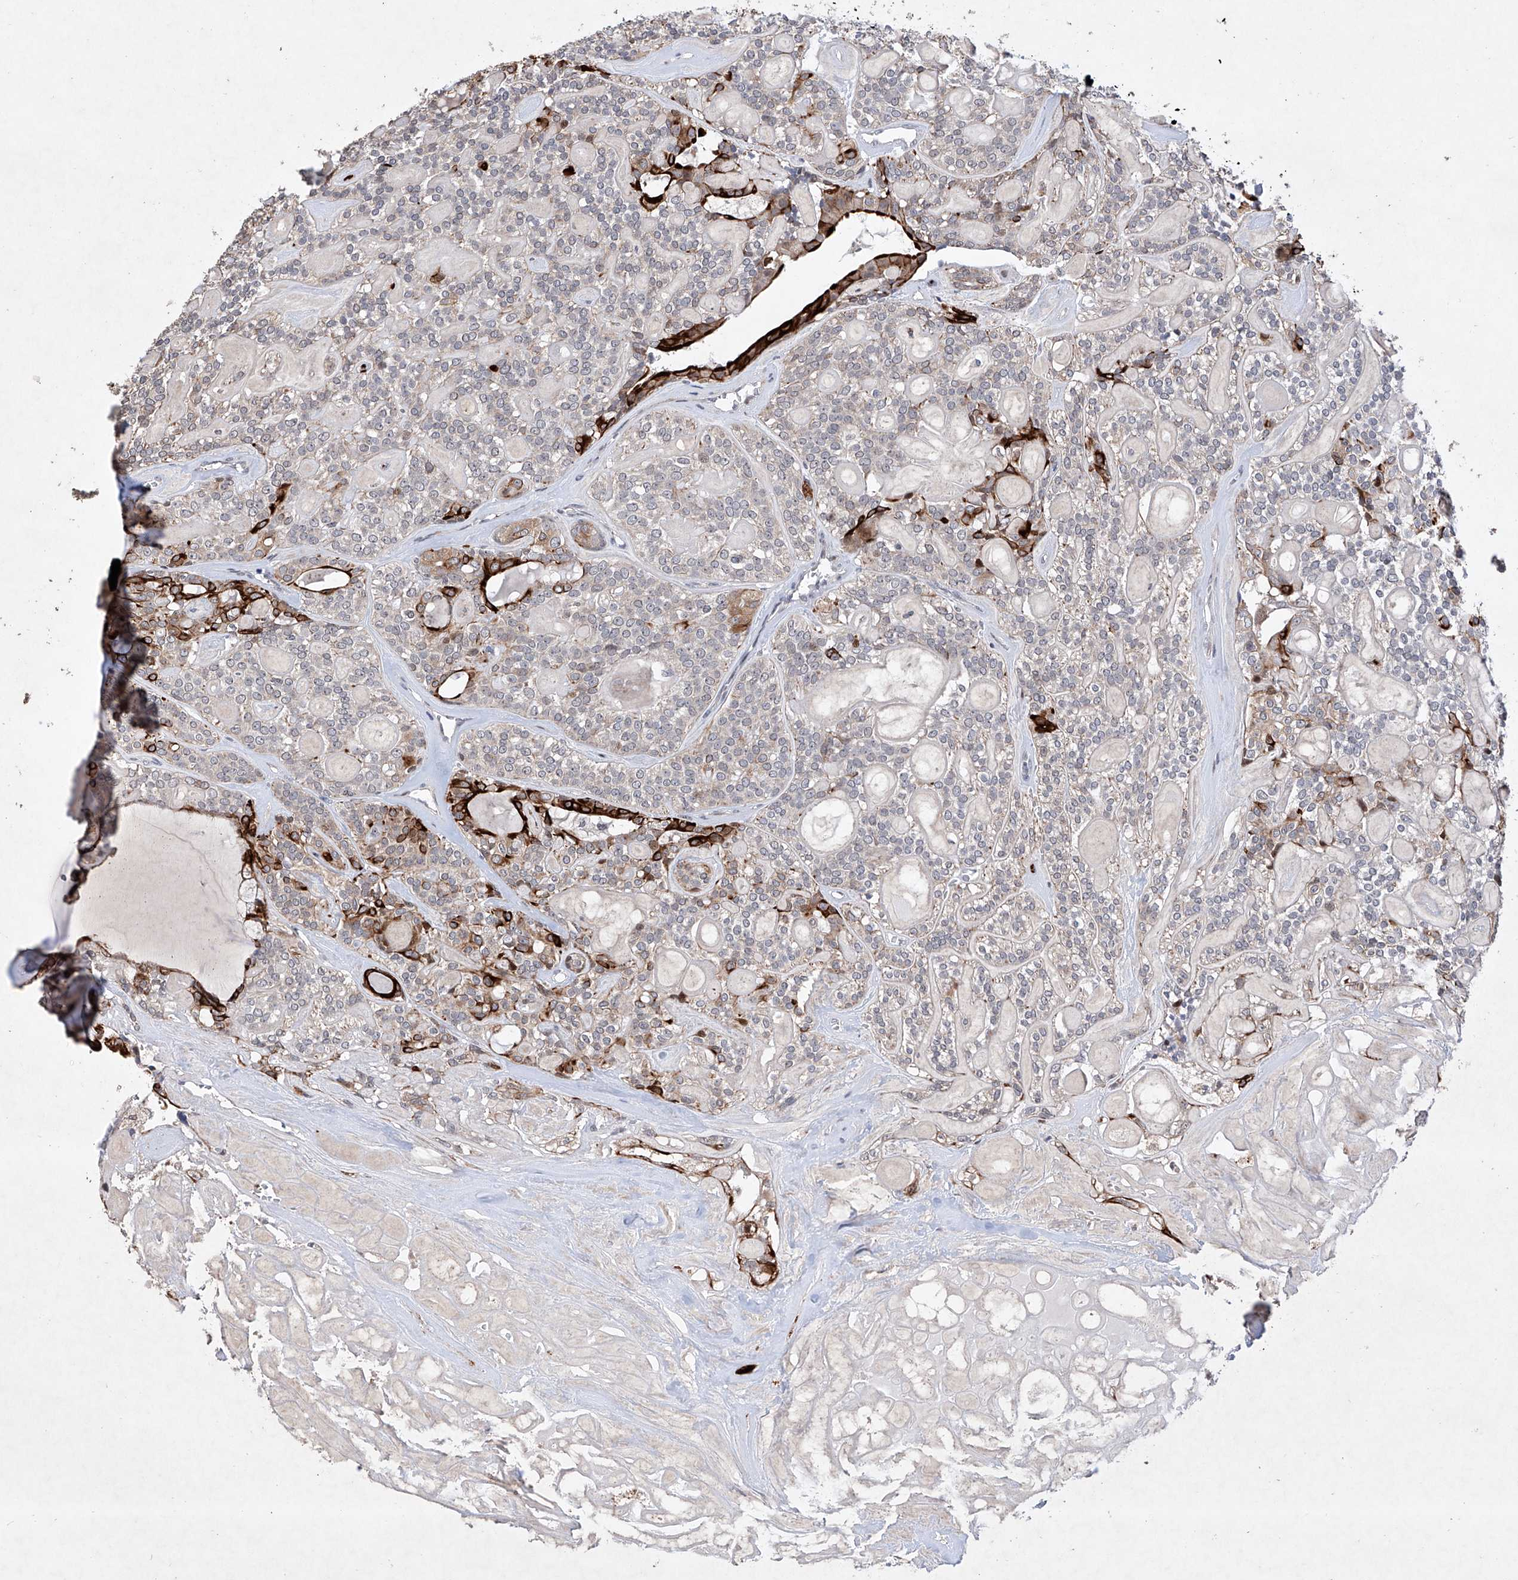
{"staining": {"intensity": "strong", "quantity": "<25%", "location": "cytoplasmic/membranous"}, "tissue": "head and neck cancer", "cell_type": "Tumor cells", "image_type": "cancer", "snomed": [{"axis": "morphology", "description": "Adenocarcinoma, NOS"}, {"axis": "topography", "description": "Head-Neck"}], "caption": "Head and neck cancer was stained to show a protein in brown. There is medium levels of strong cytoplasmic/membranous expression in about <25% of tumor cells.", "gene": "AFG1L", "patient": {"sex": "male", "age": 66}}